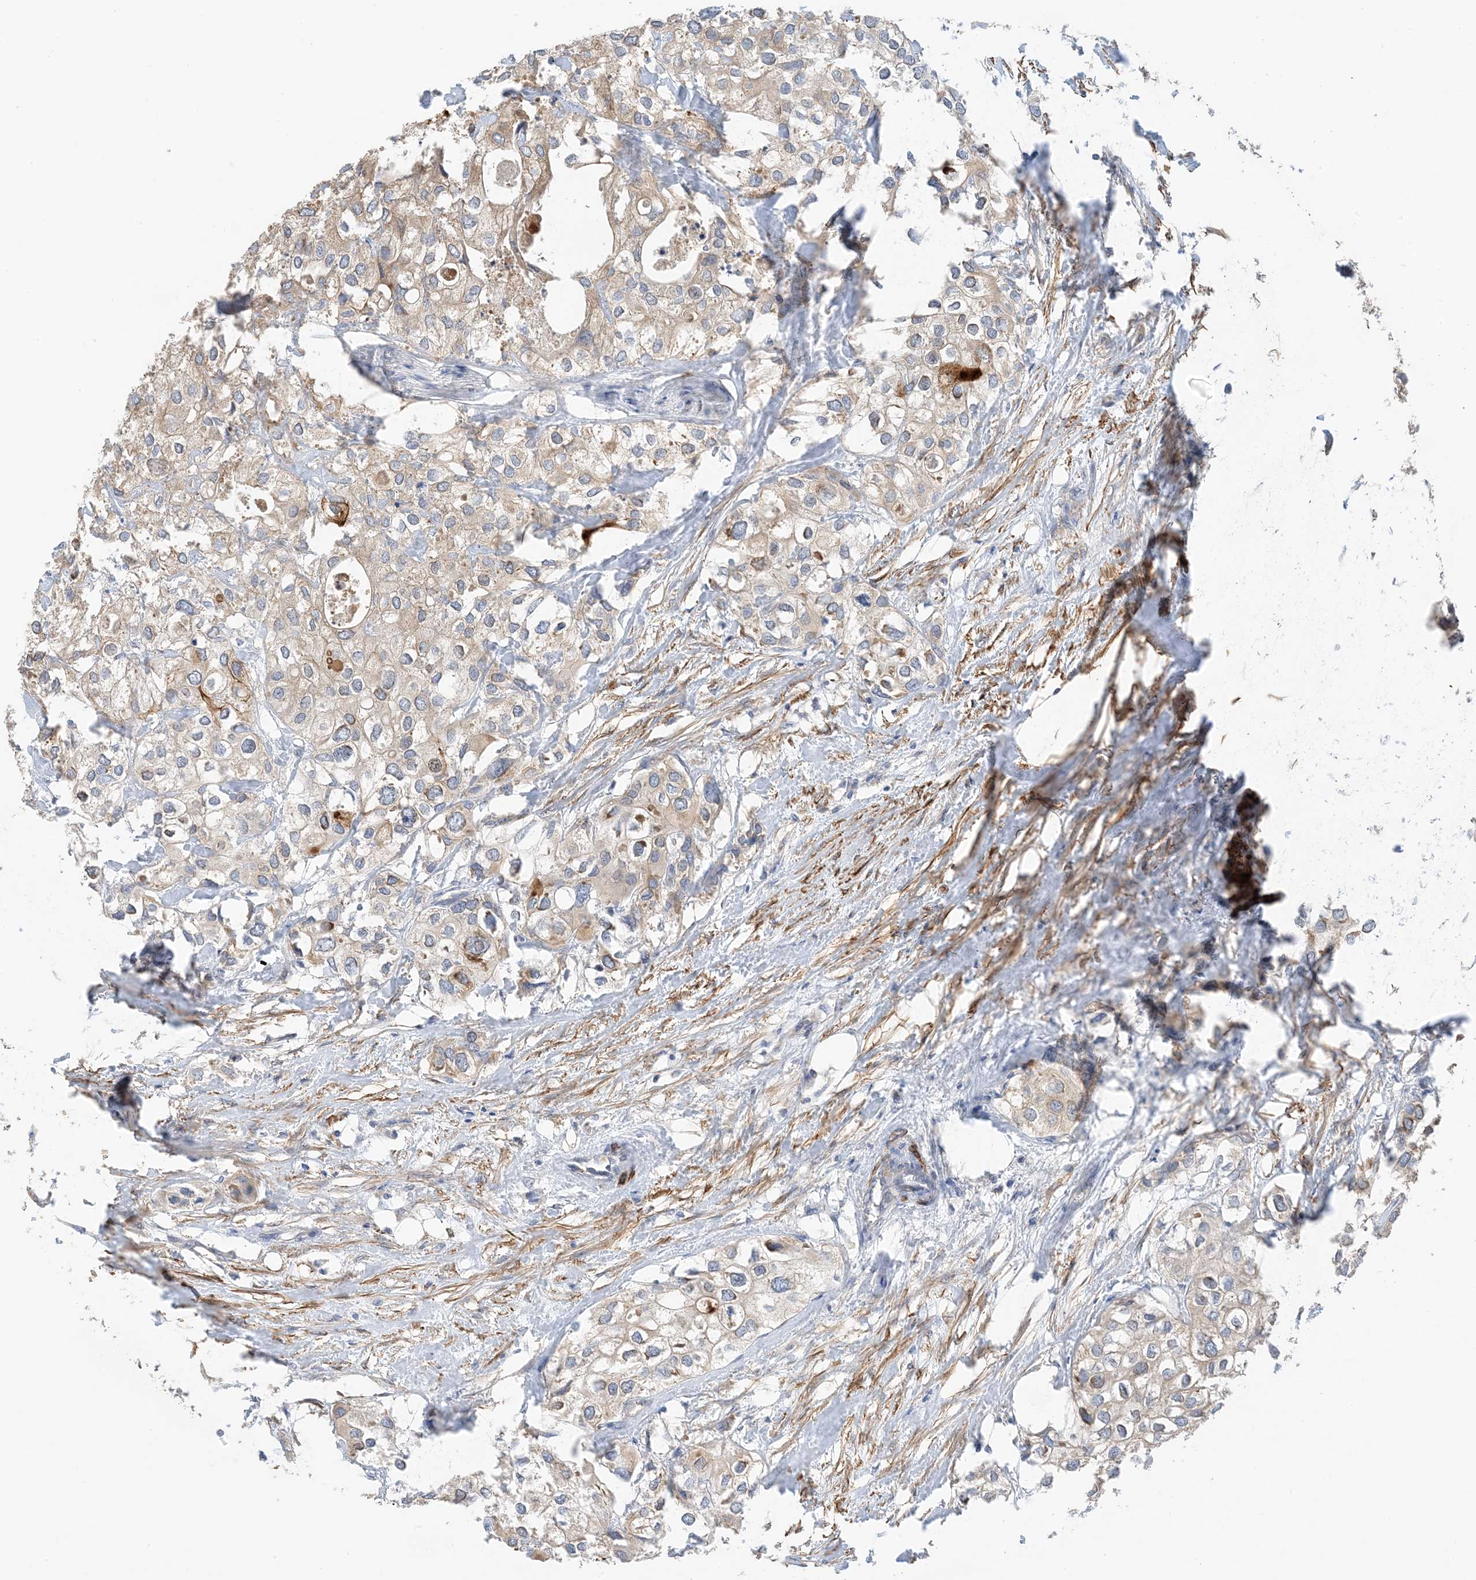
{"staining": {"intensity": "weak", "quantity": "25%-75%", "location": "cytoplasmic/membranous"}, "tissue": "urothelial cancer", "cell_type": "Tumor cells", "image_type": "cancer", "snomed": [{"axis": "morphology", "description": "Urothelial carcinoma, High grade"}, {"axis": "topography", "description": "Urinary bladder"}], "caption": "IHC image of human urothelial cancer stained for a protein (brown), which demonstrates low levels of weak cytoplasmic/membranous expression in approximately 25%-75% of tumor cells.", "gene": "KIFBP", "patient": {"sex": "male", "age": 64}}